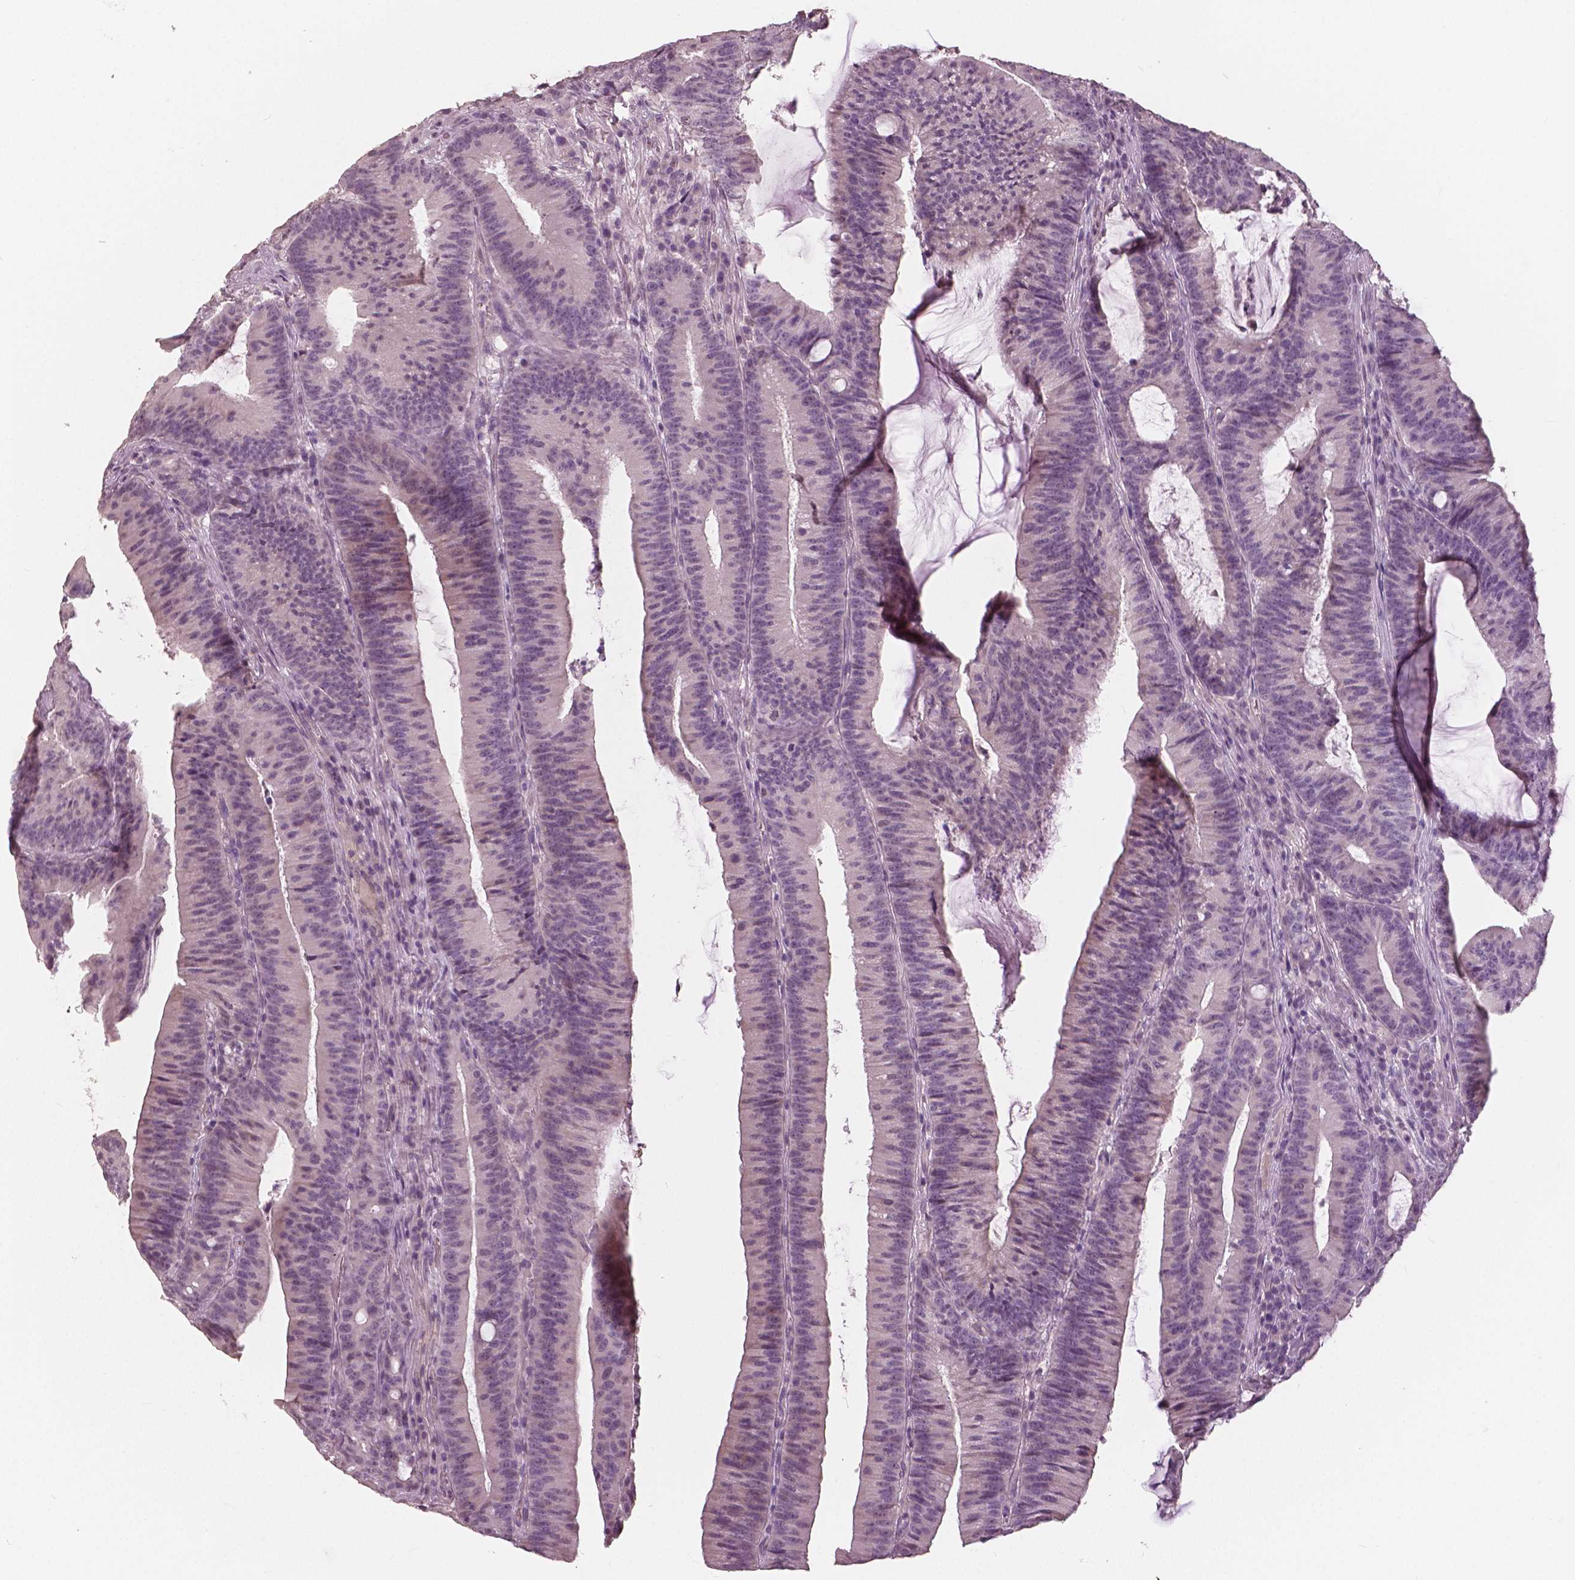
{"staining": {"intensity": "negative", "quantity": "none", "location": "none"}, "tissue": "colorectal cancer", "cell_type": "Tumor cells", "image_type": "cancer", "snomed": [{"axis": "morphology", "description": "Adenocarcinoma, NOS"}, {"axis": "topography", "description": "Colon"}], "caption": "Tumor cells show no significant protein positivity in adenocarcinoma (colorectal).", "gene": "NANOG", "patient": {"sex": "female", "age": 78}}